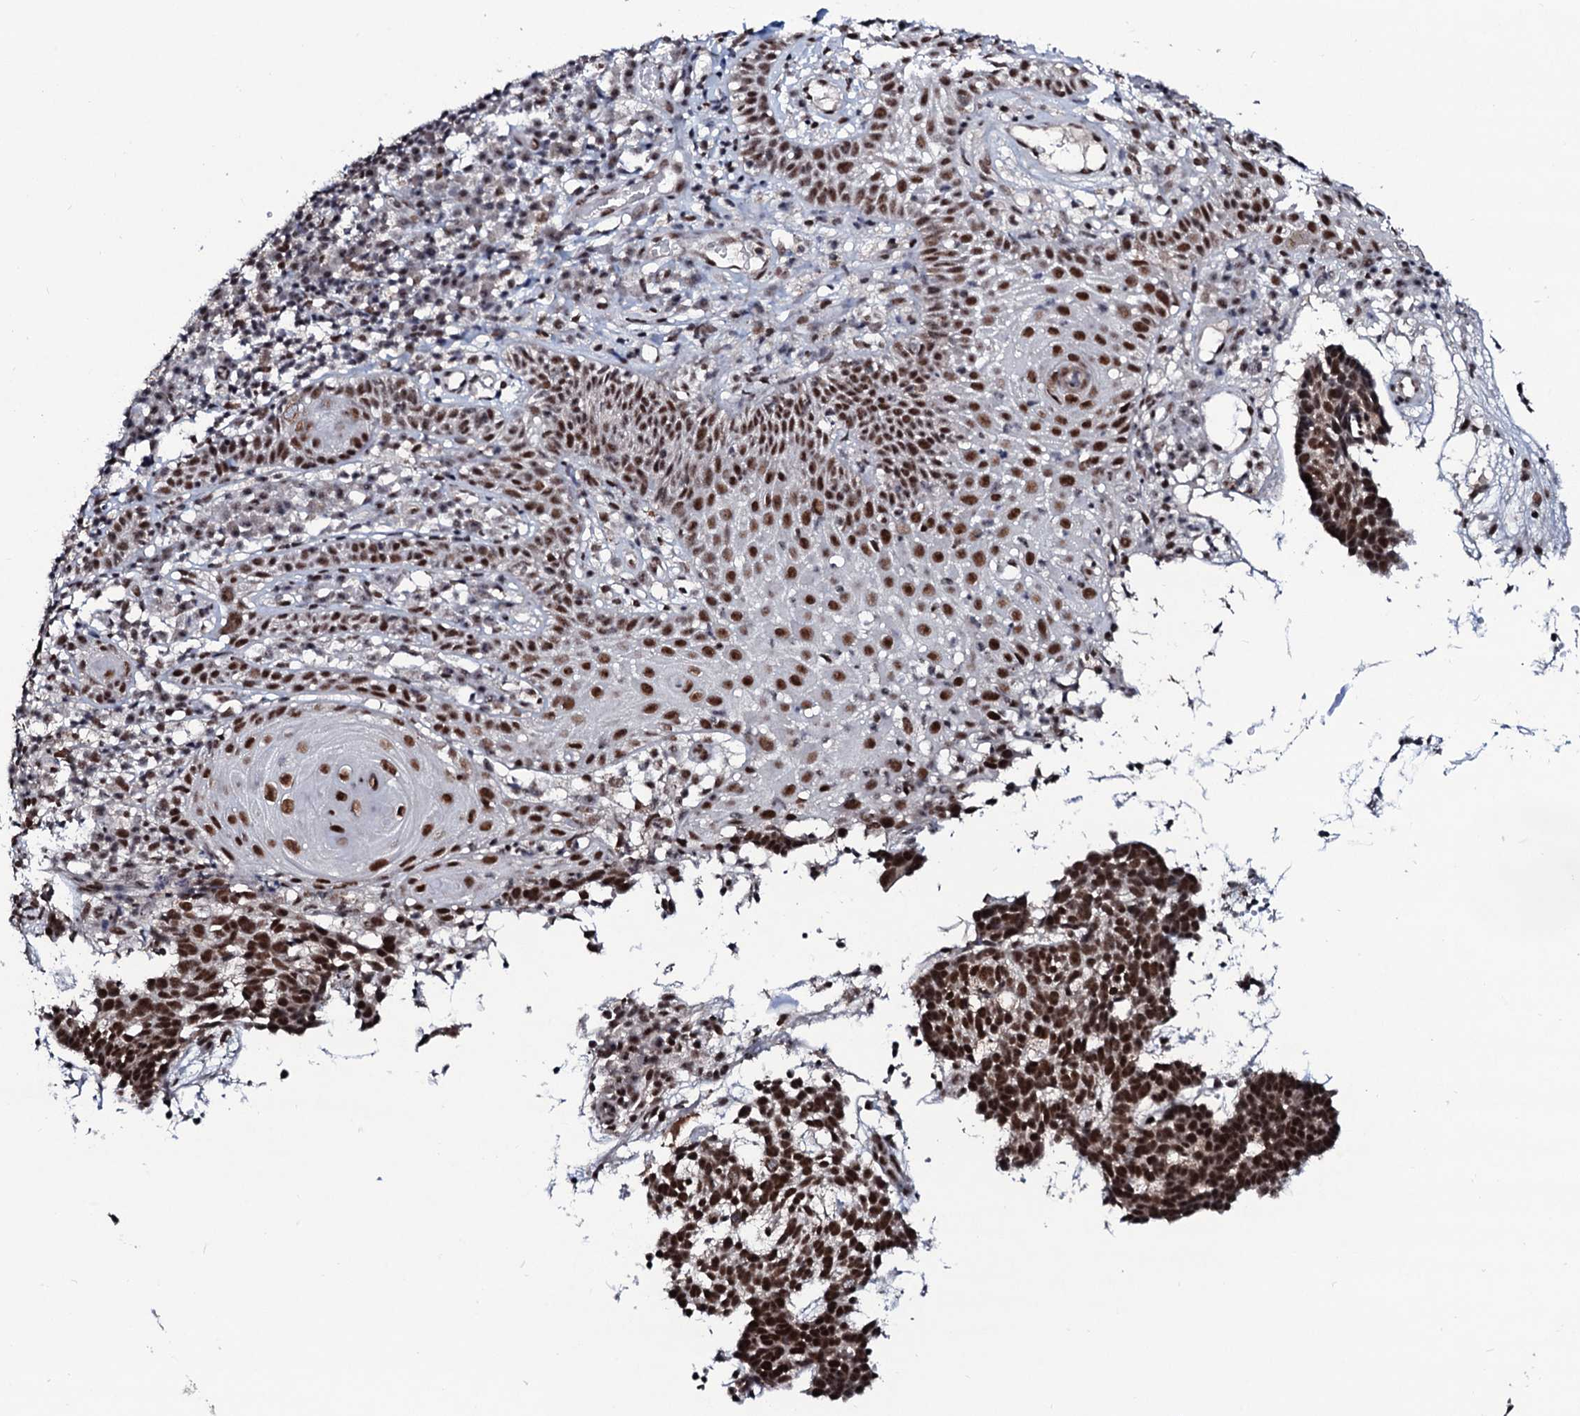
{"staining": {"intensity": "strong", "quantity": ">75%", "location": "nuclear"}, "tissue": "skin cancer", "cell_type": "Tumor cells", "image_type": "cancer", "snomed": [{"axis": "morphology", "description": "Basal cell carcinoma"}, {"axis": "topography", "description": "Skin"}], "caption": "Human basal cell carcinoma (skin) stained with a brown dye demonstrates strong nuclear positive staining in approximately >75% of tumor cells.", "gene": "PRPF18", "patient": {"sex": "male", "age": 85}}